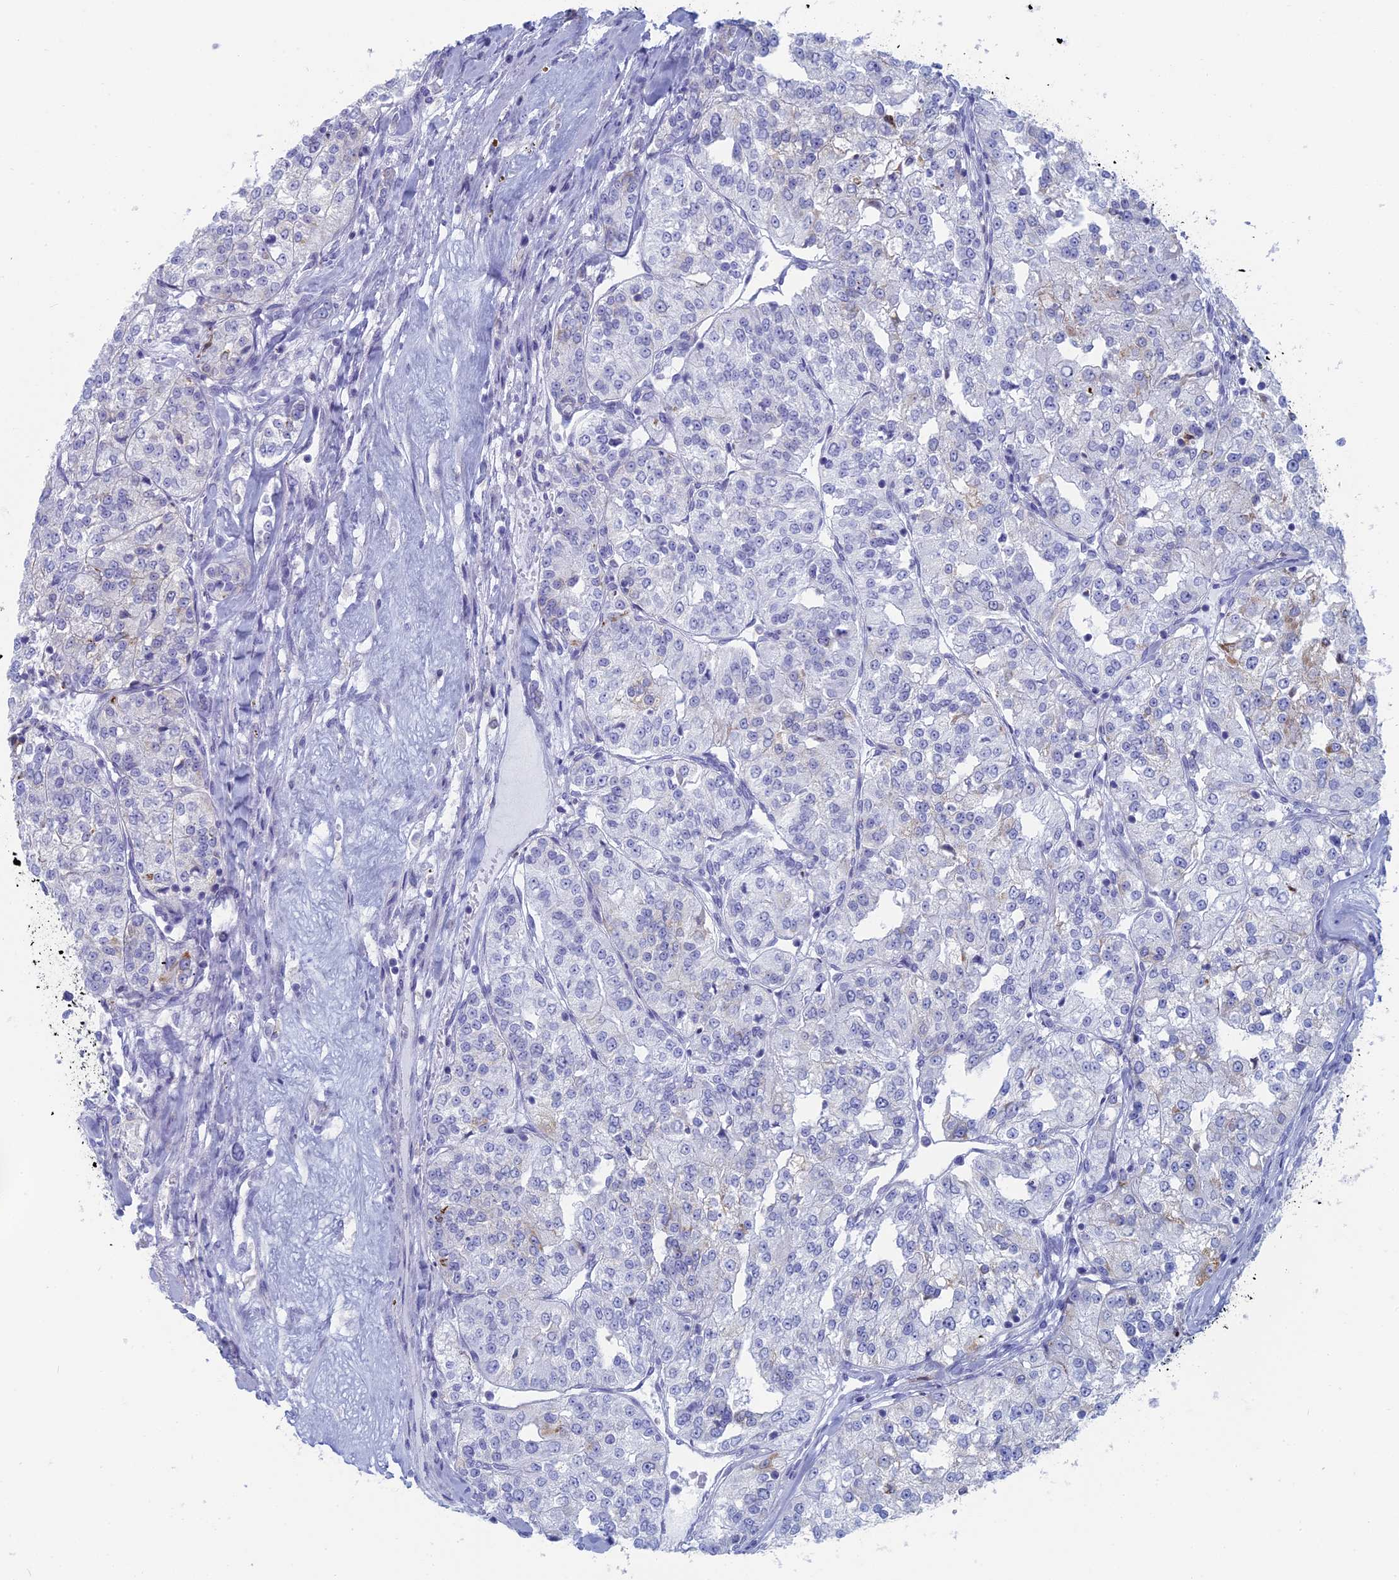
{"staining": {"intensity": "negative", "quantity": "none", "location": "none"}, "tissue": "renal cancer", "cell_type": "Tumor cells", "image_type": "cancer", "snomed": [{"axis": "morphology", "description": "Adenocarcinoma, NOS"}, {"axis": "topography", "description": "Kidney"}], "caption": "This is an immunohistochemistry (IHC) micrograph of human renal cancer (adenocarcinoma). There is no positivity in tumor cells.", "gene": "ALMS1", "patient": {"sex": "female", "age": 63}}